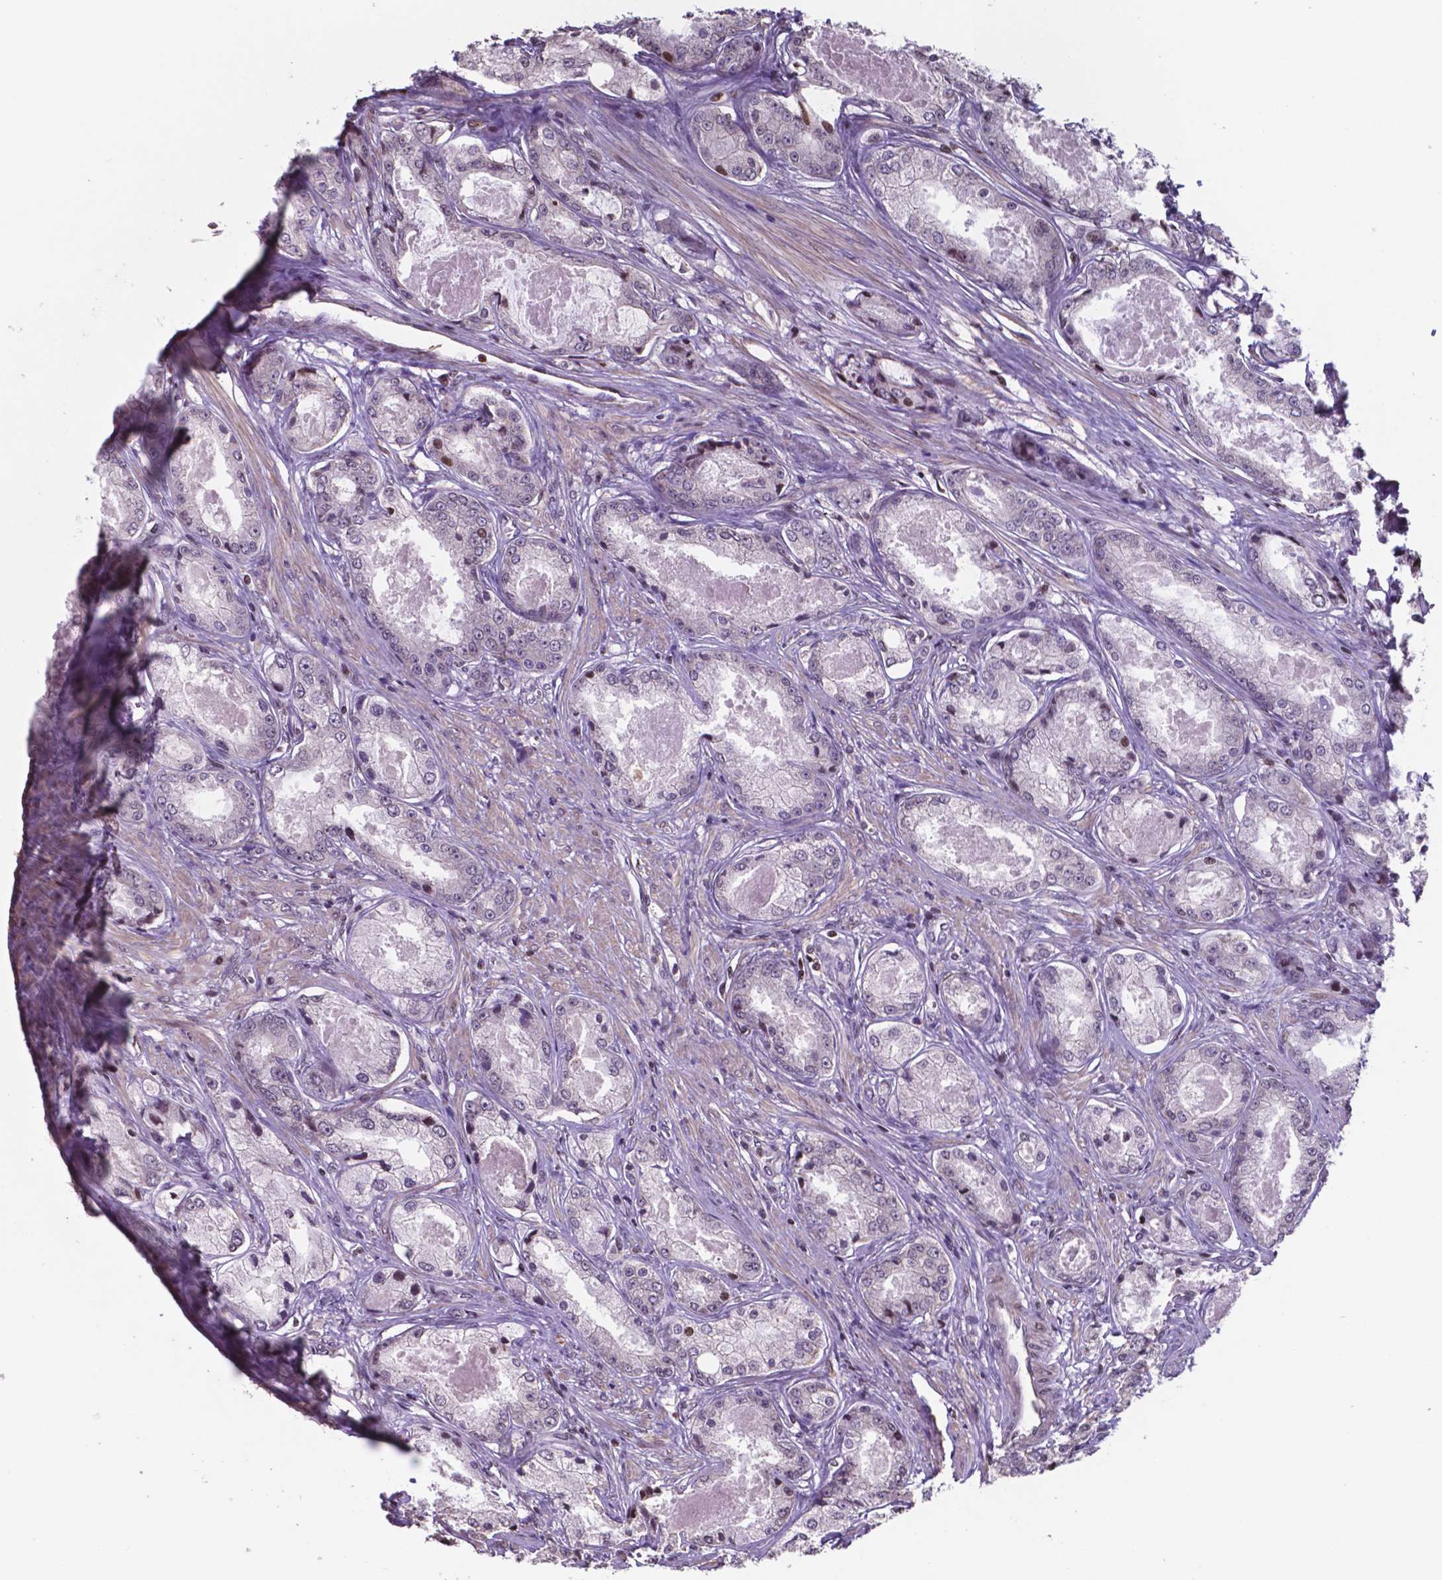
{"staining": {"intensity": "negative", "quantity": "none", "location": "none"}, "tissue": "prostate cancer", "cell_type": "Tumor cells", "image_type": "cancer", "snomed": [{"axis": "morphology", "description": "Adenocarcinoma, Low grade"}, {"axis": "topography", "description": "Prostate"}], "caption": "Immunohistochemical staining of human prostate adenocarcinoma (low-grade) reveals no significant expression in tumor cells.", "gene": "MLC1", "patient": {"sex": "male", "age": 68}}